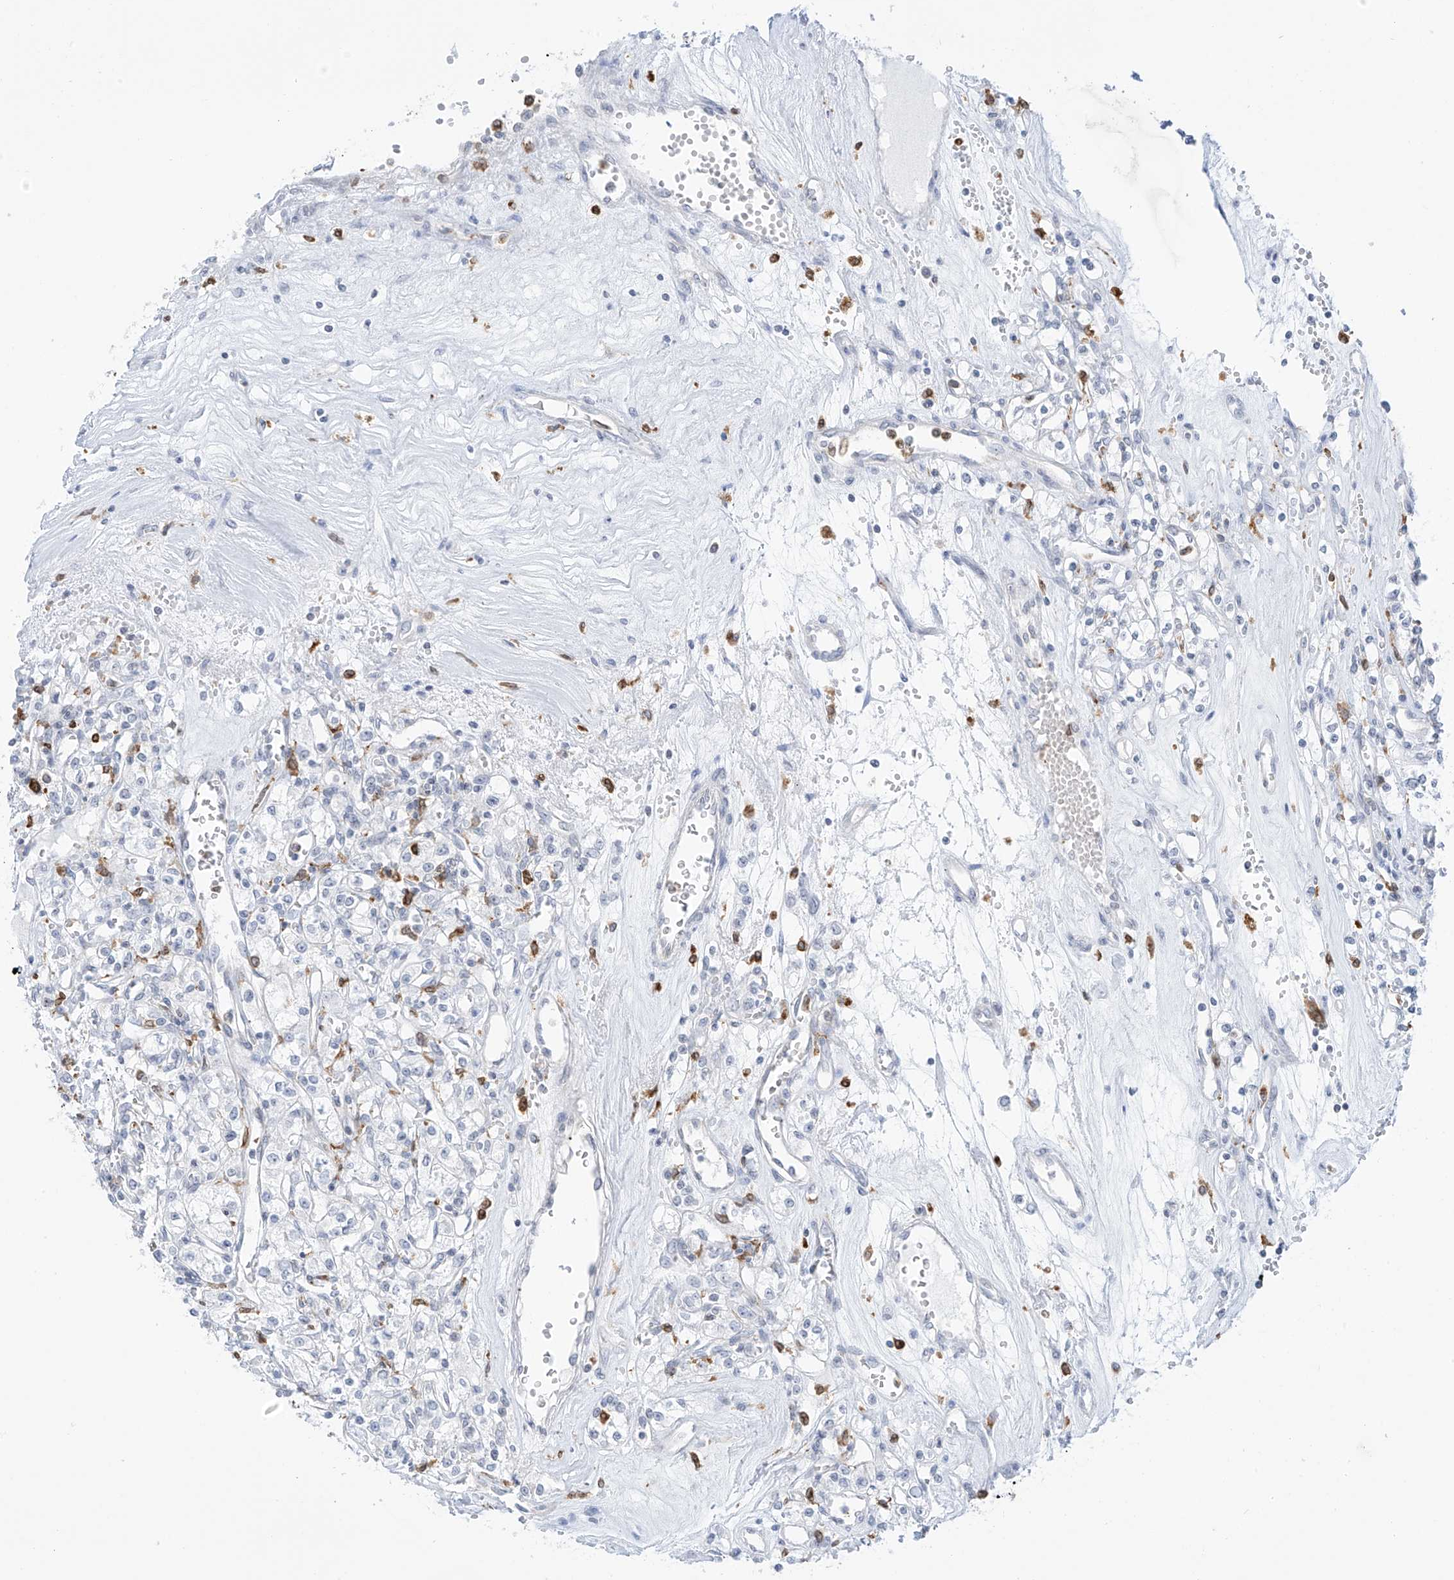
{"staining": {"intensity": "negative", "quantity": "none", "location": "none"}, "tissue": "renal cancer", "cell_type": "Tumor cells", "image_type": "cancer", "snomed": [{"axis": "morphology", "description": "Adenocarcinoma, NOS"}, {"axis": "topography", "description": "Kidney"}], "caption": "An immunohistochemistry (IHC) image of renal adenocarcinoma is shown. There is no staining in tumor cells of renal adenocarcinoma.", "gene": "TBXAS1", "patient": {"sex": "female", "age": 59}}